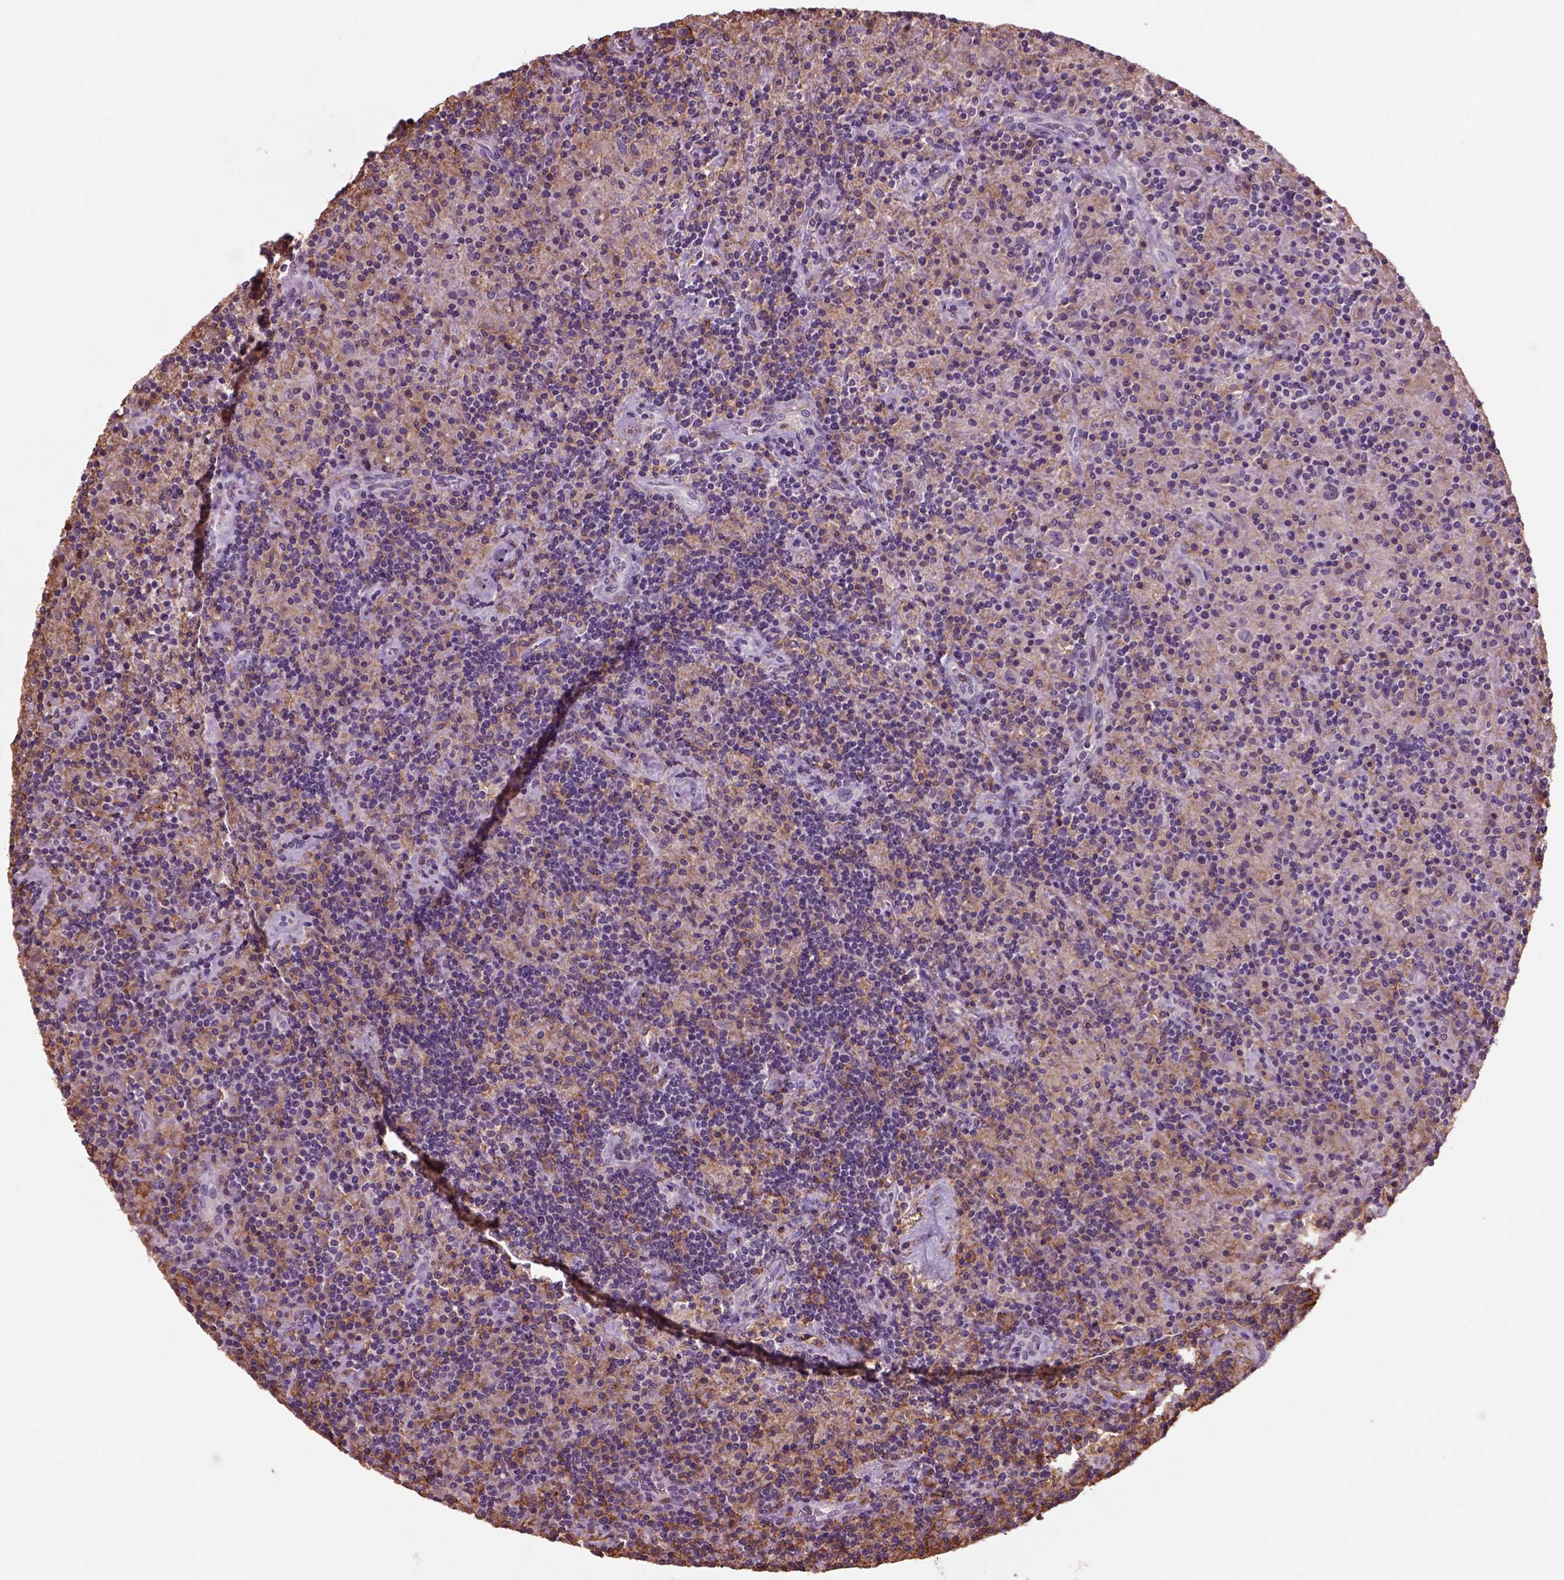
{"staining": {"intensity": "negative", "quantity": "none", "location": "none"}, "tissue": "lymphoma", "cell_type": "Tumor cells", "image_type": "cancer", "snomed": [{"axis": "morphology", "description": "Hodgkin's disease, NOS"}, {"axis": "topography", "description": "Lymph node"}], "caption": "Lymphoma was stained to show a protein in brown. There is no significant expression in tumor cells.", "gene": "CD14", "patient": {"sex": "male", "age": 70}}